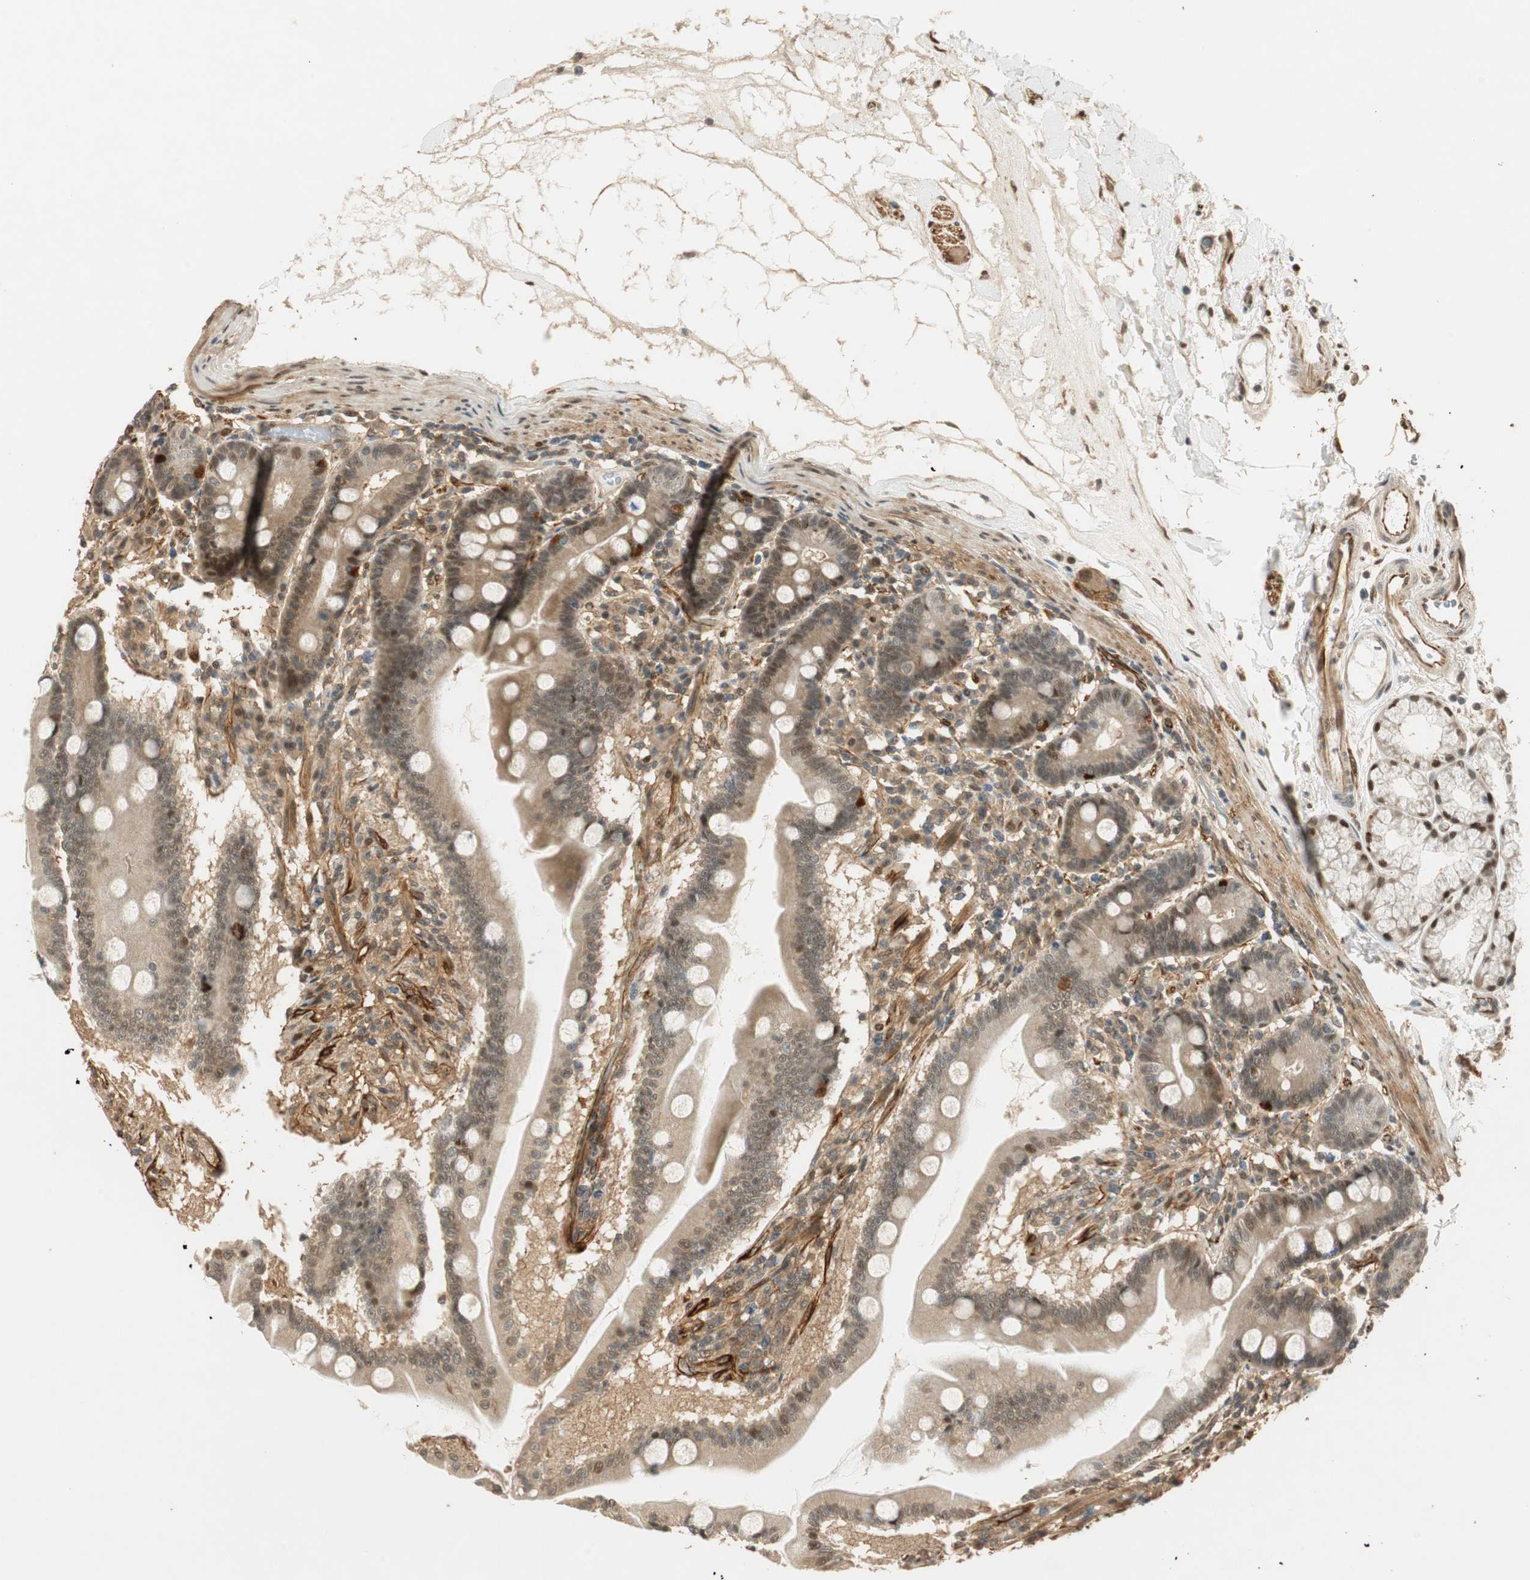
{"staining": {"intensity": "strong", "quantity": "<25%", "location": "cytoplasmic/membranous,nuclear"}, "tissue": "duodenum", "cell_type": "Glandular cells", "image_type": "normal", "snomed": [{"axis": "morphology", "description": "Normal tissue, NOS"}, {"axis": "topography", "description": "Duodenum"}], "caption": "A brown stain labels strong cytoplasmic/membranous,nuclear expression of a protein in glandular cells of normal duodenum. Nuclei are stained in blue.", "gene": "NES", "patient": {"sex": "female", "age": 64}}